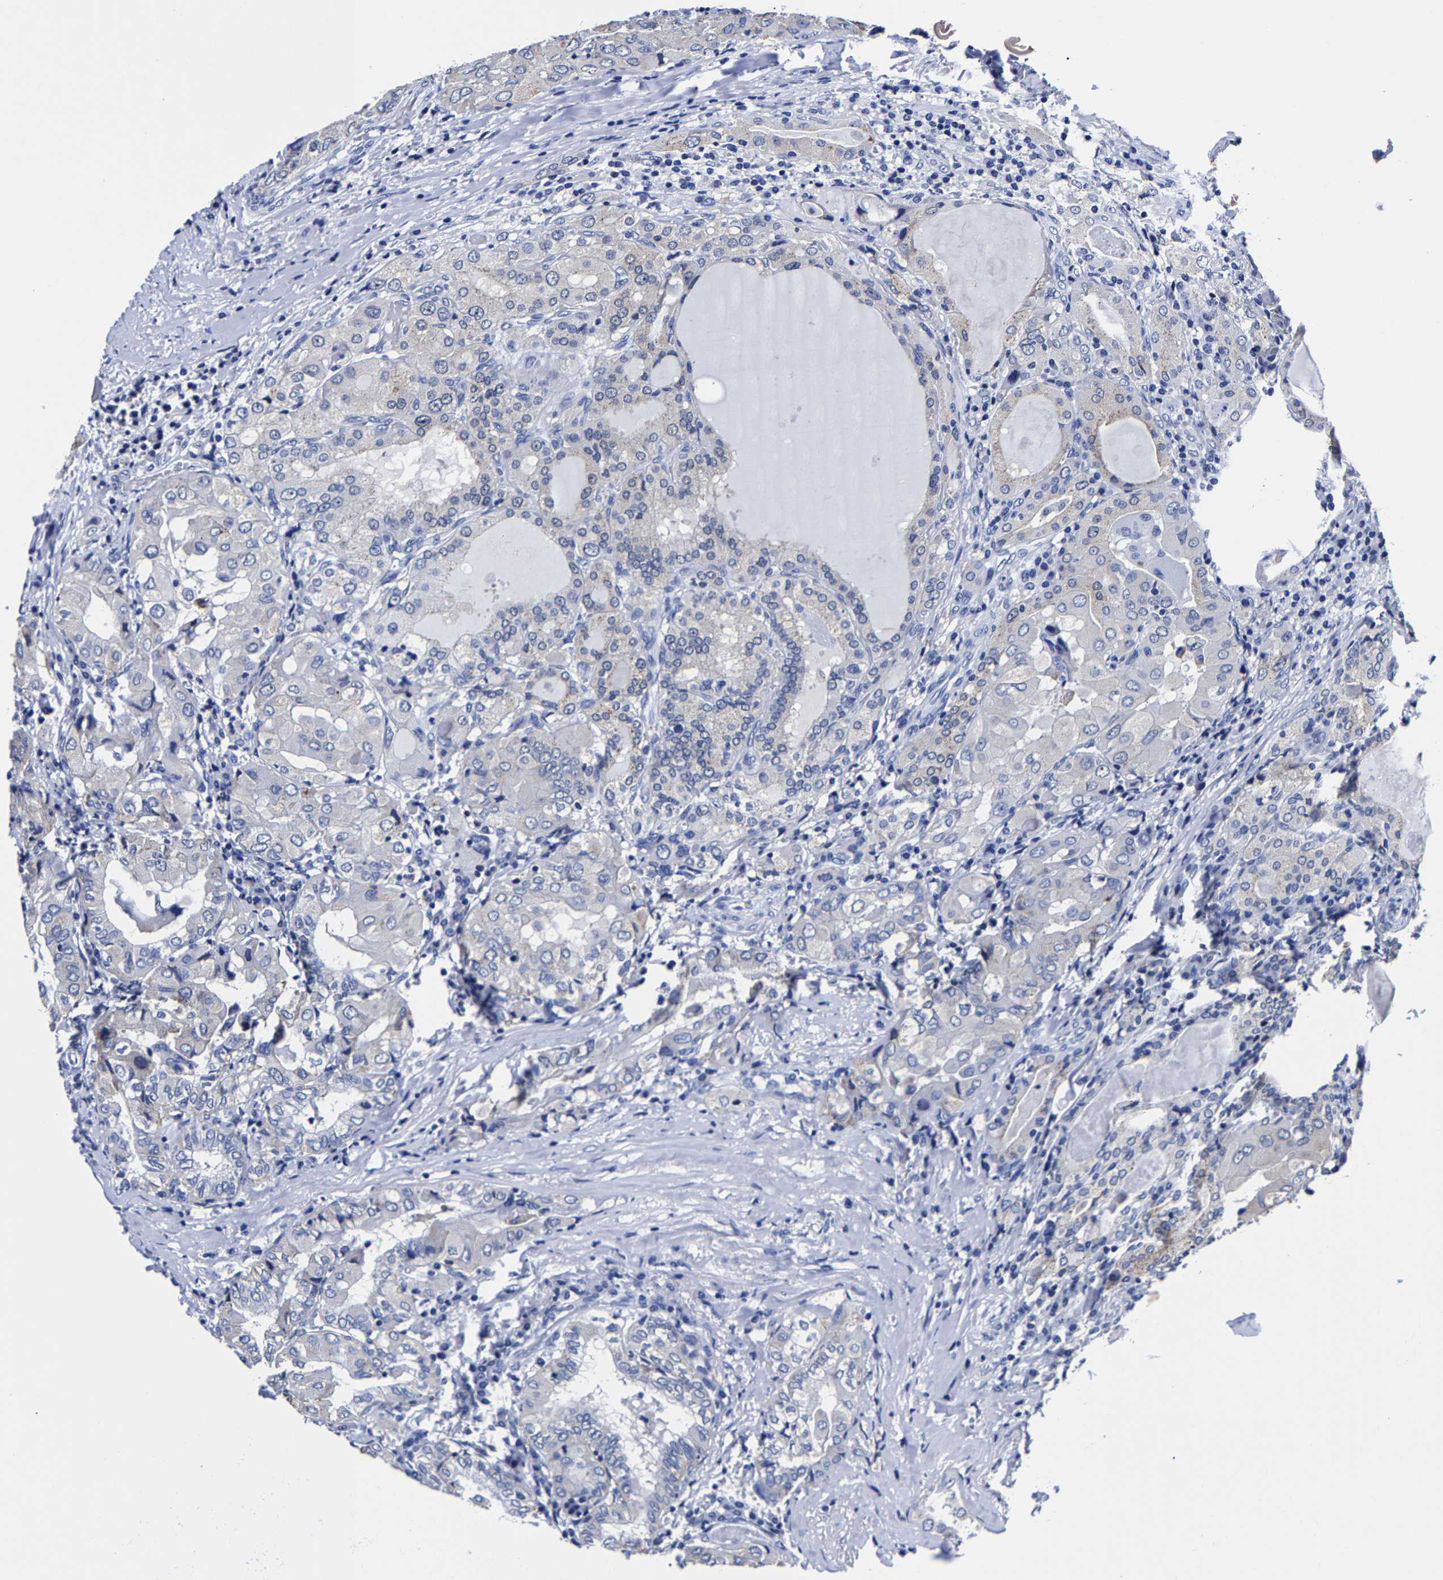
{"staining": {"intensity": "negative", "quantity": "none", "location": "none"}, "tissue": "thyroid cancer", "cell_type": "Tumor cells", "image_type": "cancer", "snomed": [{"axis": "morphology", "description": "Papillary adenocarcinoma, NOS"}, {"axis": "topography", "description": "Thyroid gland"}], "caption": "Image shows no protein expression in tumor cells of thyroid cancer (papillary adenocarcinoma) tissue.", "gene": "CPA2", "patient": {"sex": "female", "age": 42}}